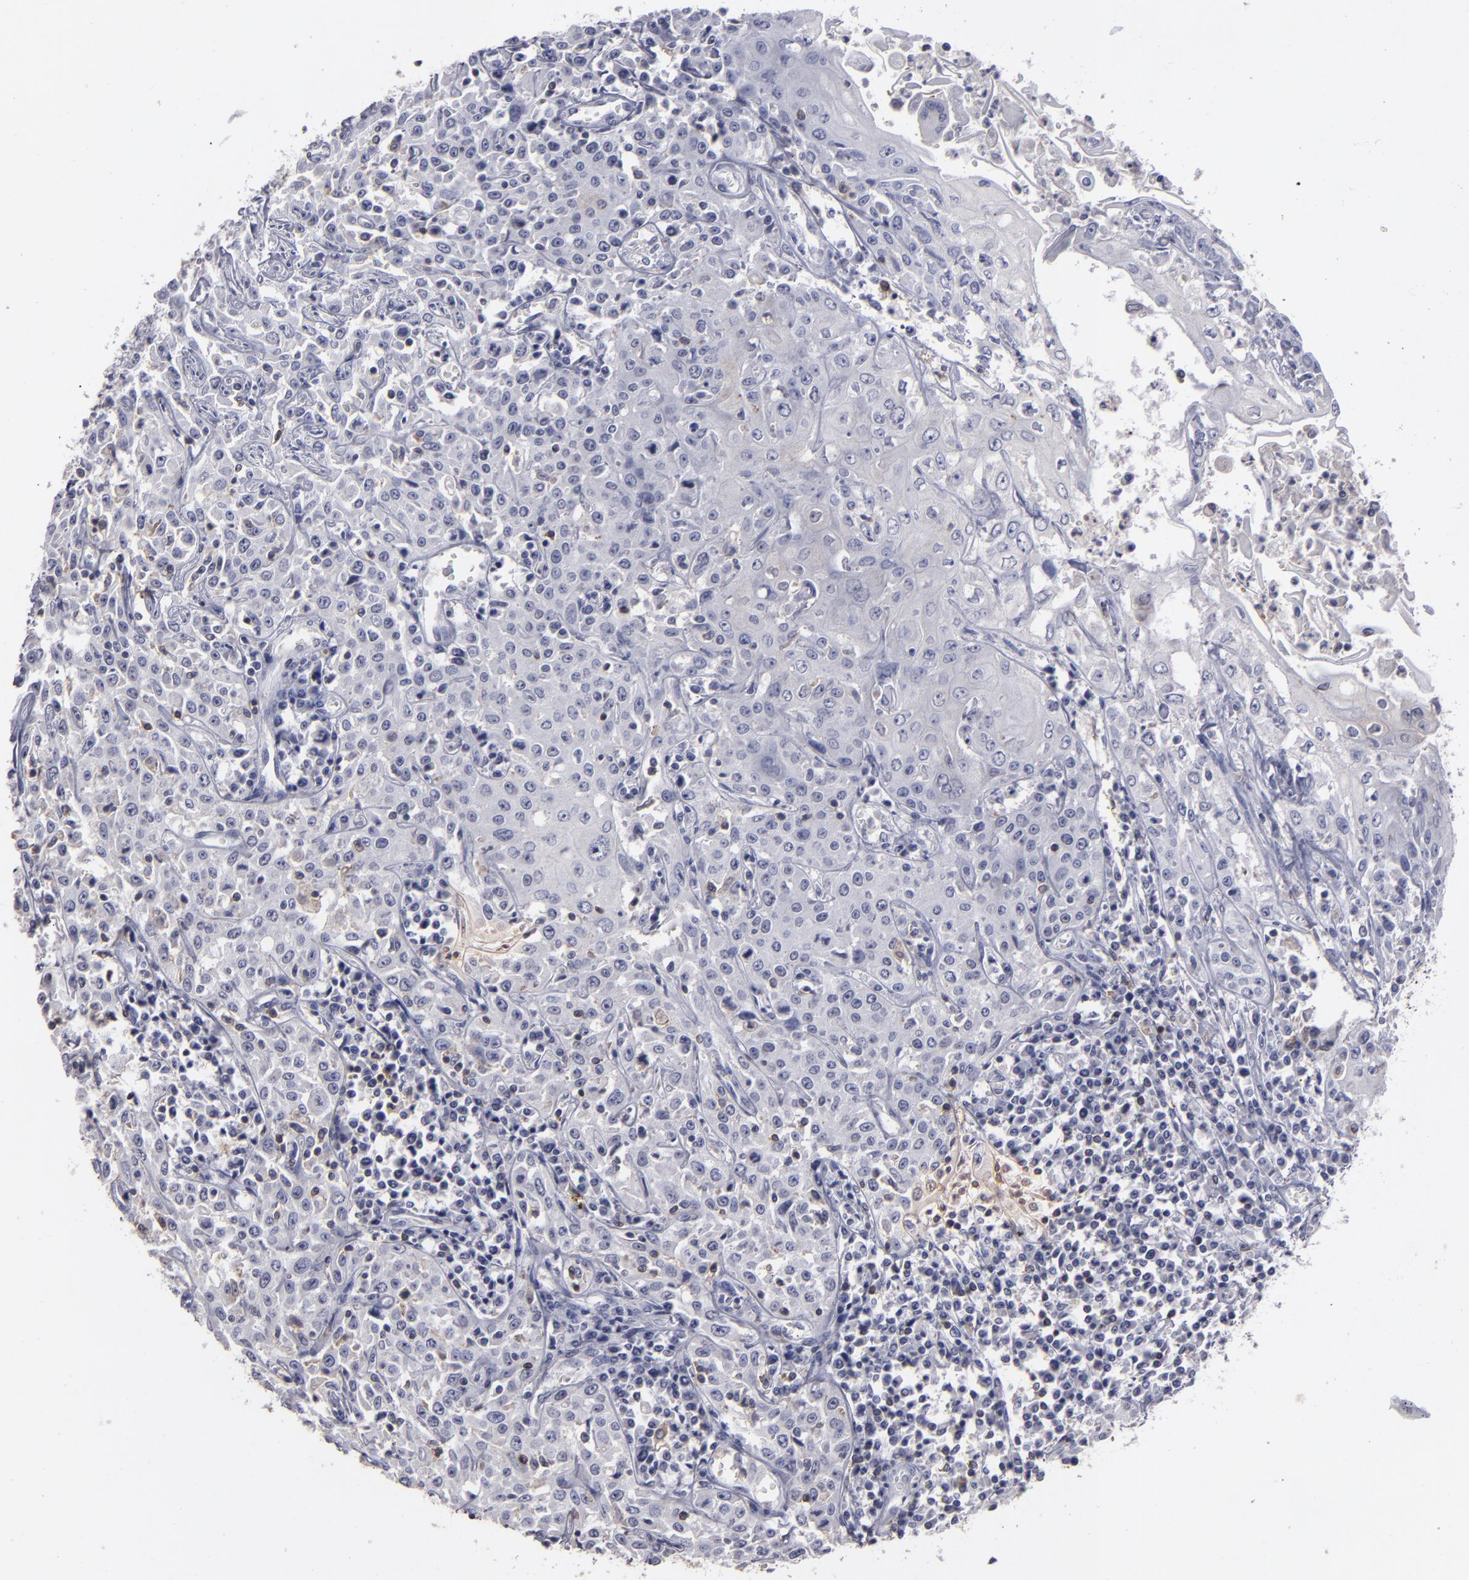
{"staining": {"intensity": "weak", "quantity": "<25%", "location": "cytoplasmic/membranous"}, "tissue": "head and neck cancer", "cell_type": "Tumor cells", "image_type": "cancer", "snomed": [{"axis": "morphology", "description": "Squamous cell carcinoma, NOS"}, {"axis": "topography", "description": "Oral tissue"}, {"axis": "topography", "description": "Head-Neck"}], "caption": "Image shows no significant protein positivity in tumor cells of head and neck squamous cell carcinoma.", "gene": "SEMA3G", "patient": {"sex": "female", "age": 76}}